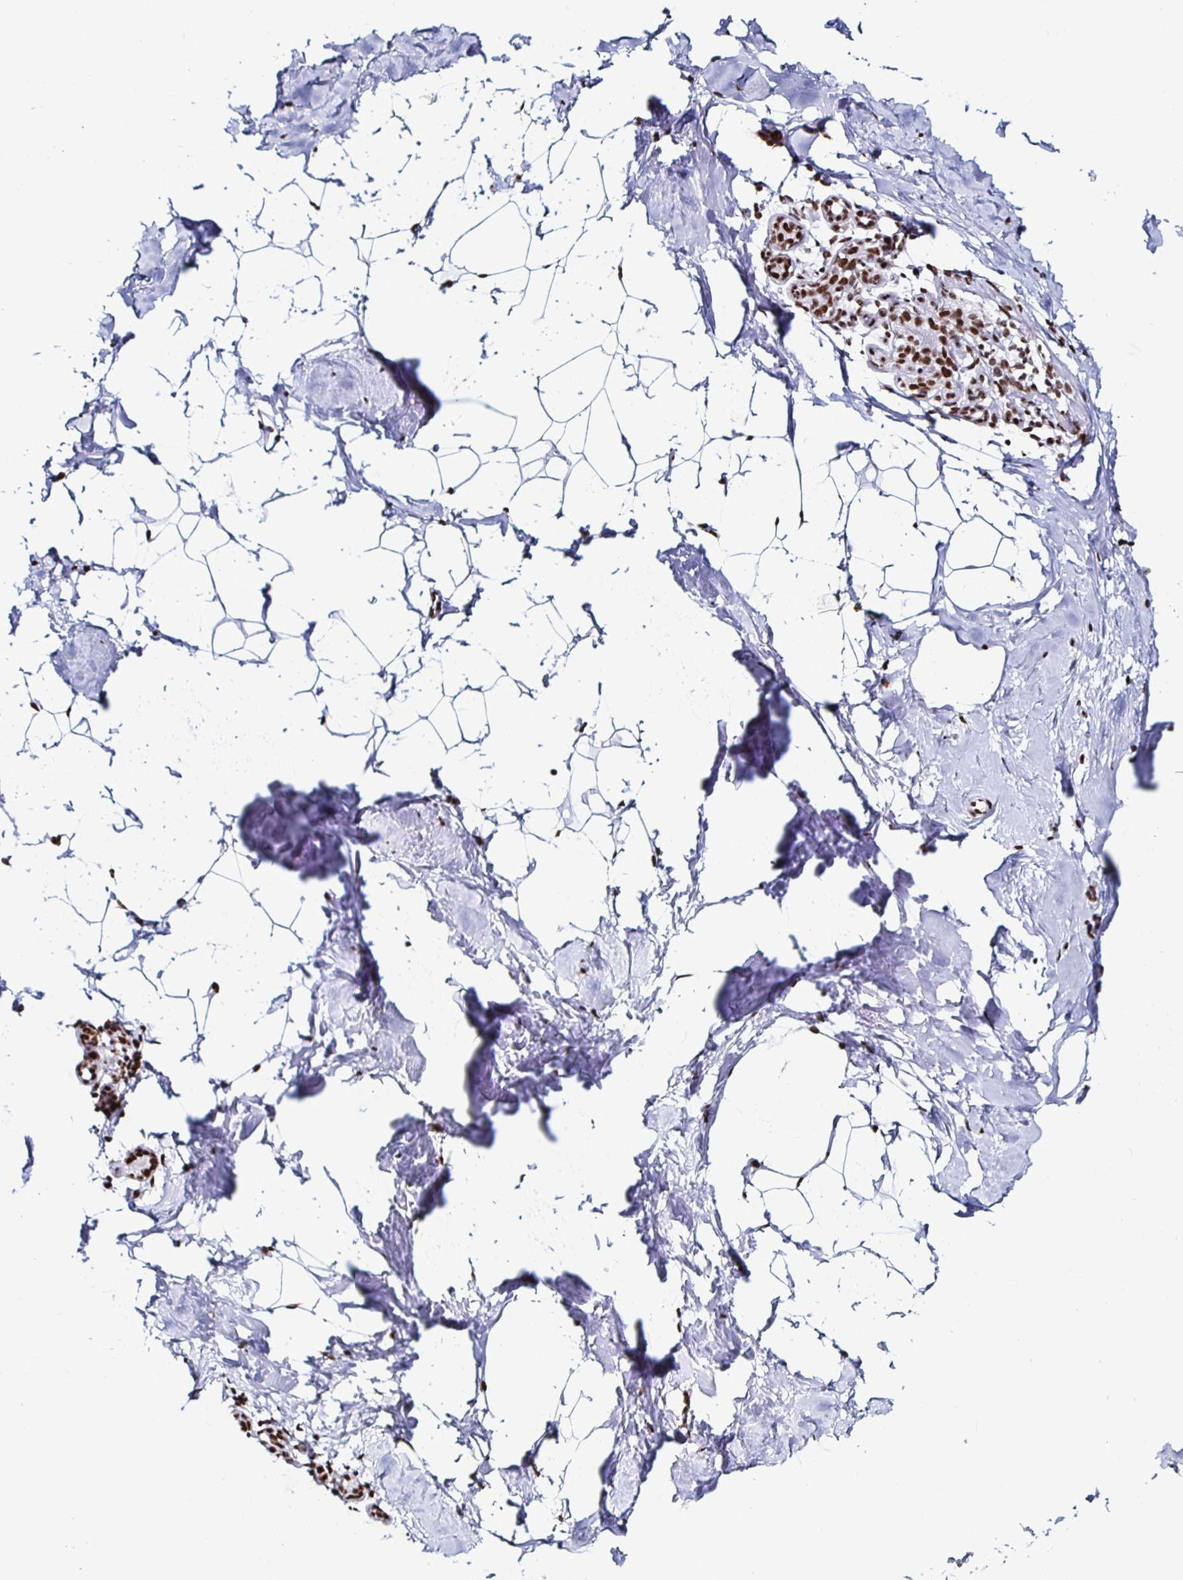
{"staining": {"intensity": "strong", "quantity": "25%-75%", "location": "nuclear"}, "tissue": "breast", "cell_type": "Adipocytes", "image_type": "normal", "snomed": [{"axis": "morphology", "description": "Normal tissue, NOS"}, {"axis": "topography", "description": "Breast"}], "caption": "Breast was stained to show a protein in brown. There is high levels of strong nuclear staining in about 25%-75% of adipocytes. The protein is stained brown, and the nuclei are stained in blue (DAB (3,3'-diaminobenzidine) IHC with brightfield microscopy, high magnification).", "gene": "DDX39B", "patient": {"sex": "female", "age": 32}}